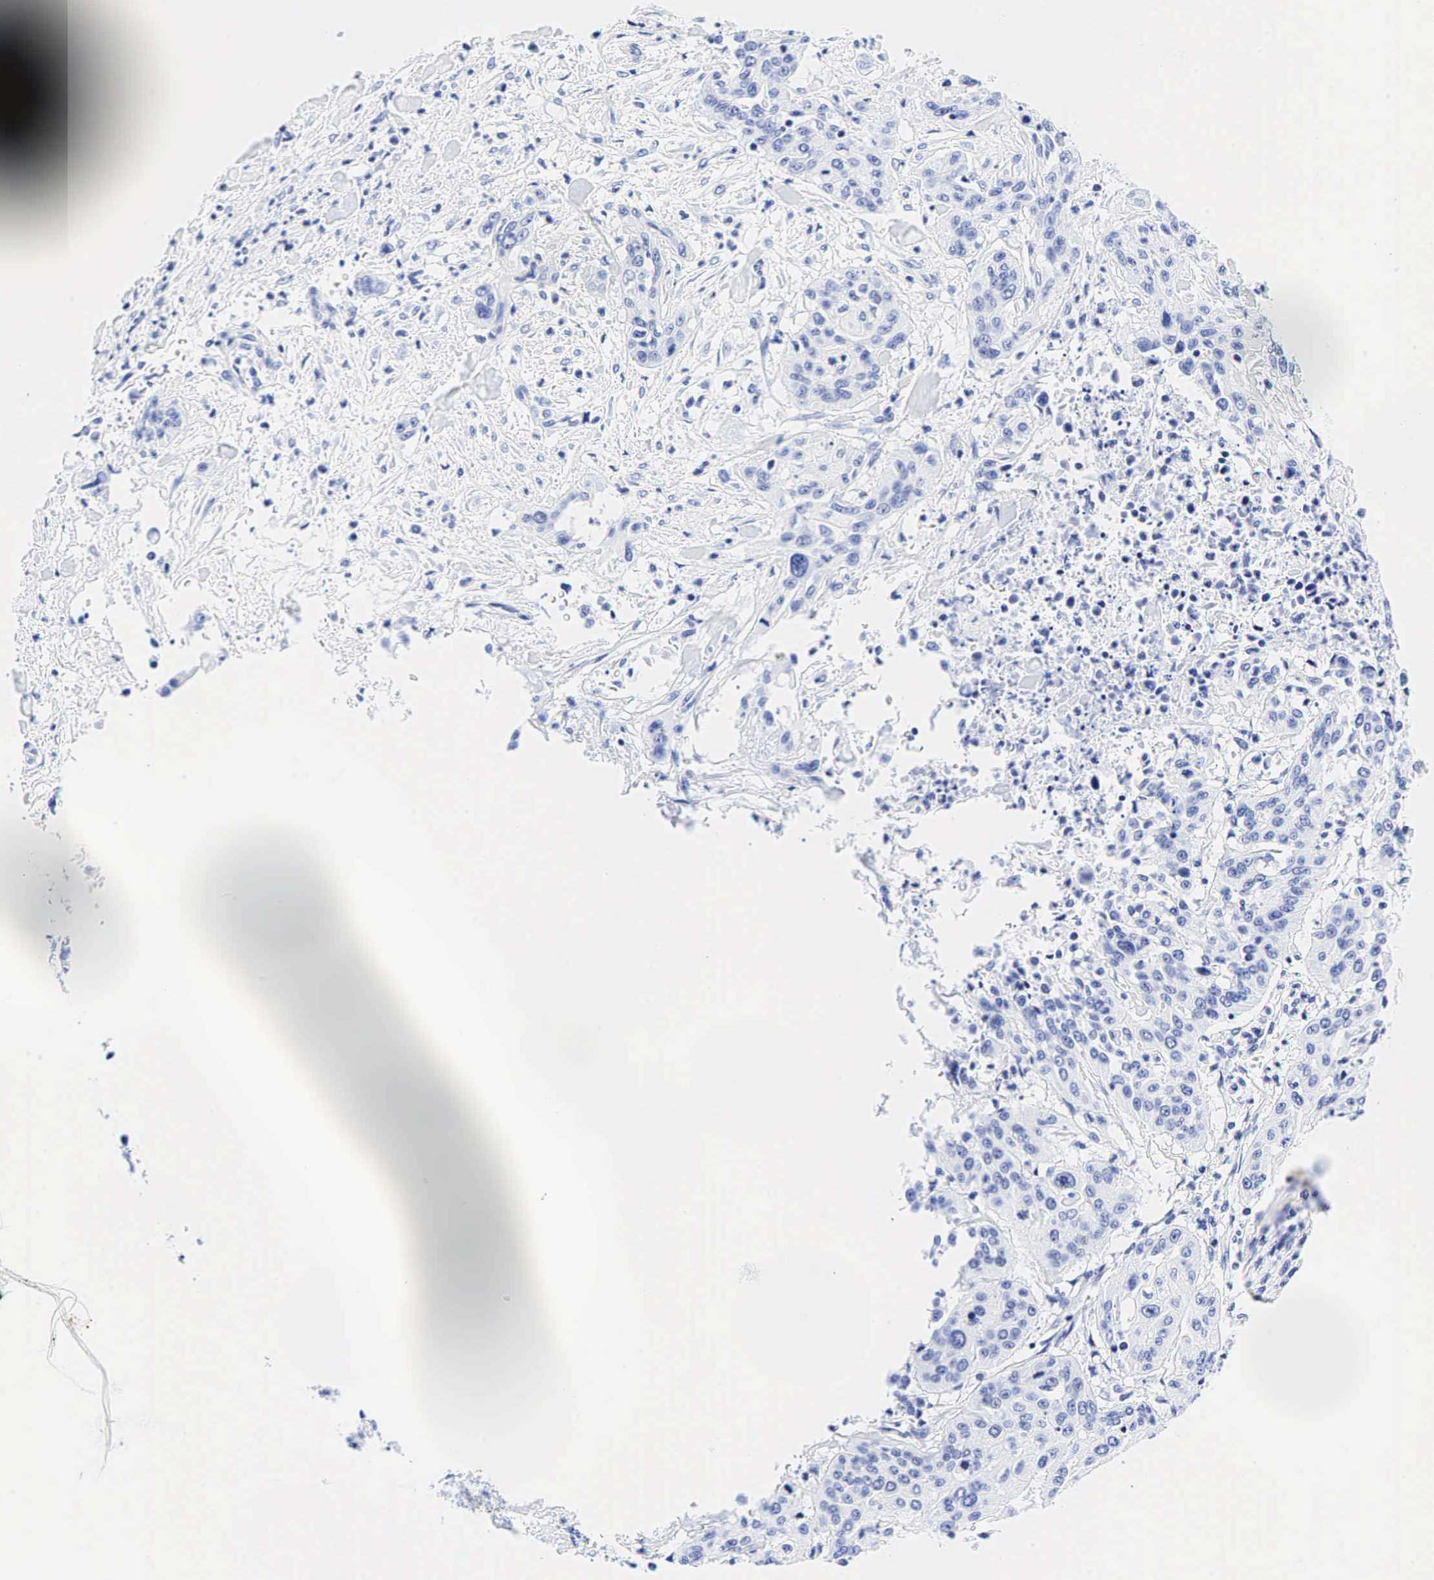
{"staining": {"intensity": "negative", "quantity": "none", "location": "none"}, "tissue": "cervical cancer", "cell_type": "Tumor cells", "image_type": "cancer", "snomed": [{"axis": "morphology", "description": "Squamous cell carcinoma, NOS"}, {"axis": "topography", "description": "Cervix"}], "caption": "Squamous cell carcinoma (cervical) was stained to show a protein in brown. There is no significant positivity in tumor cells. (DAB immunohistochemistry, high magnification).", "gene": "CHGA", "patient": {"sex": "female", "age": 41}}